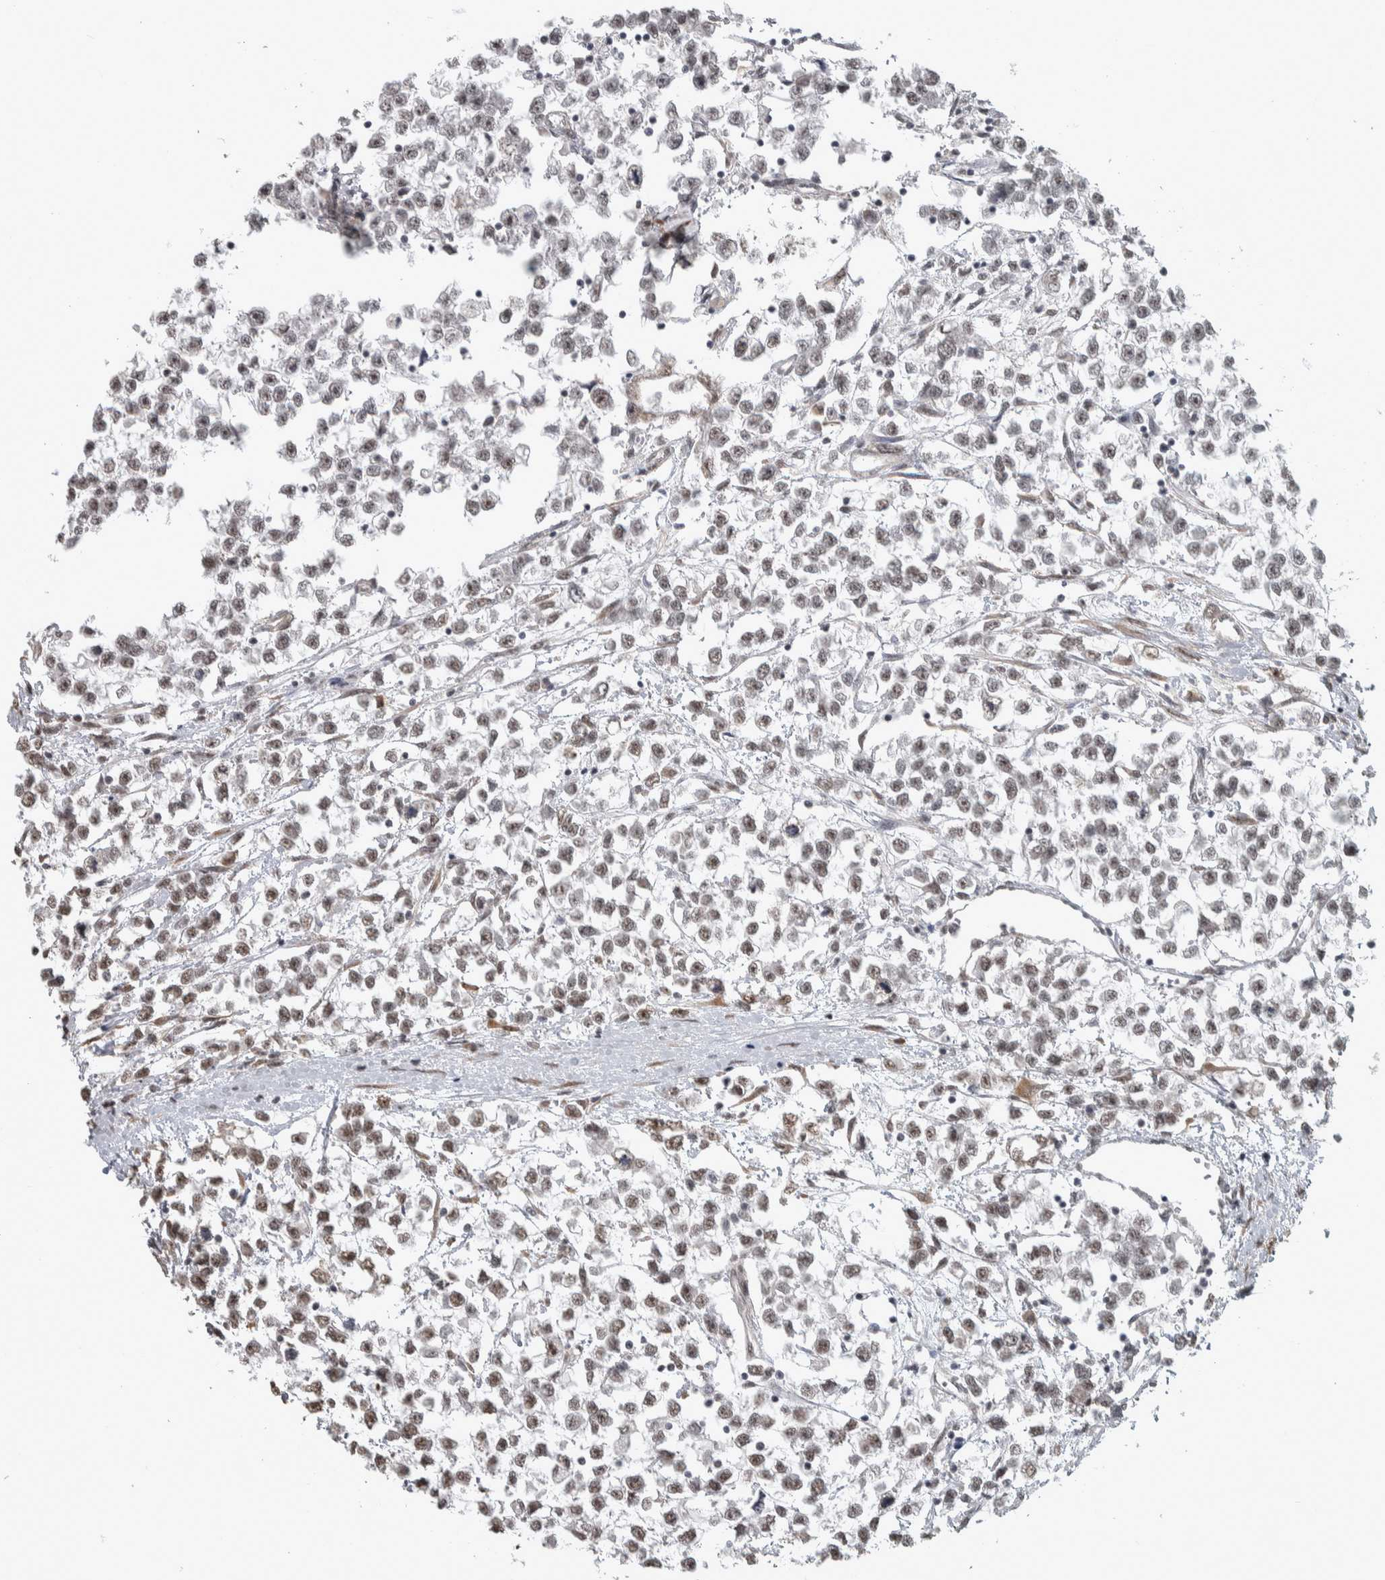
{"staining": {"intensity": "weak", "quantity": "25%-75%", "location": "nuclear"}, "tissue": "testis cancer", "cell_type": "Tumor cells", "image_type": "cancer", "snomed": [{"axis": "morphology", "description": "Seminoma, NOS"}, {"axis": "morphology", "description": "Carcinoma, Embryonal, NOS"}, {"axis": "topography", "description": "Testis"}], "caption": "IHC micrograph of neoplastic tissue: testis cancer stained using IHC demonstrates low levels of weak protein expression localized specifically in the nuclear of tumor cells, appearing as a nuclear brown color.", "gene": "DDX42", "patient": {"sex": "male", "age": 51}}